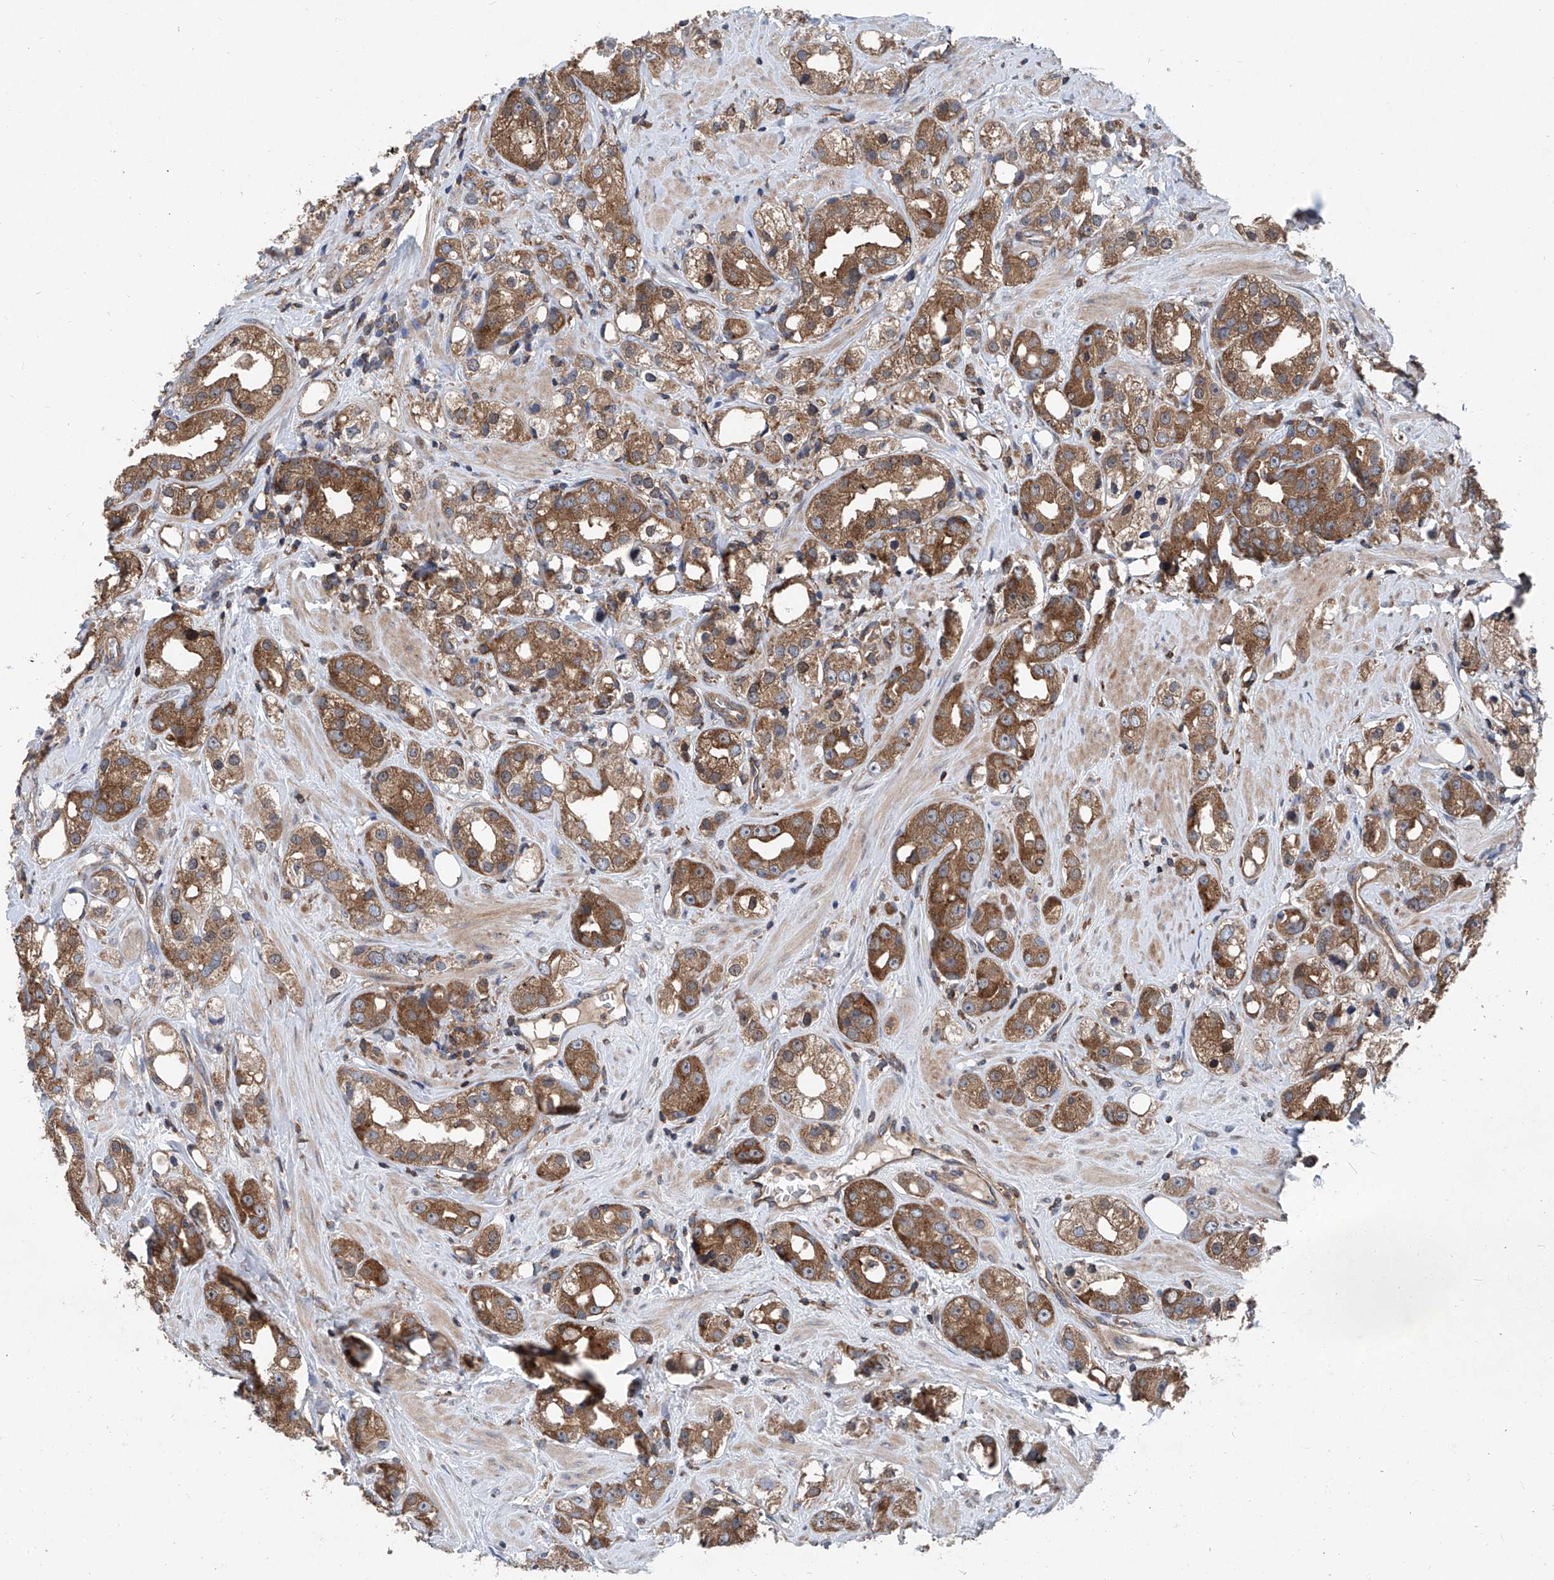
{"staining": {"intensity": "moderate", "quantity": ">75%", "location": "cytoplasmic/membranous"}, "tissue": "prostate cancer", "cell_type": "Tumor cells", "image_type": "cancer", "snomed": [{"axis": "morphology", "description": "Adenocarcinoma, NOS"}, {"axis": "topography", "description": "Prostate"}], "caption": "Adenocarcinoma (prostate) stained with DAB immunohistochemistry demonstrates medium levels of moderate cytoplasmic/membranous staining in about >75% of tumor cells.", "gene": "SMAP1", "patient": {"sex": "male", "age": 79}}